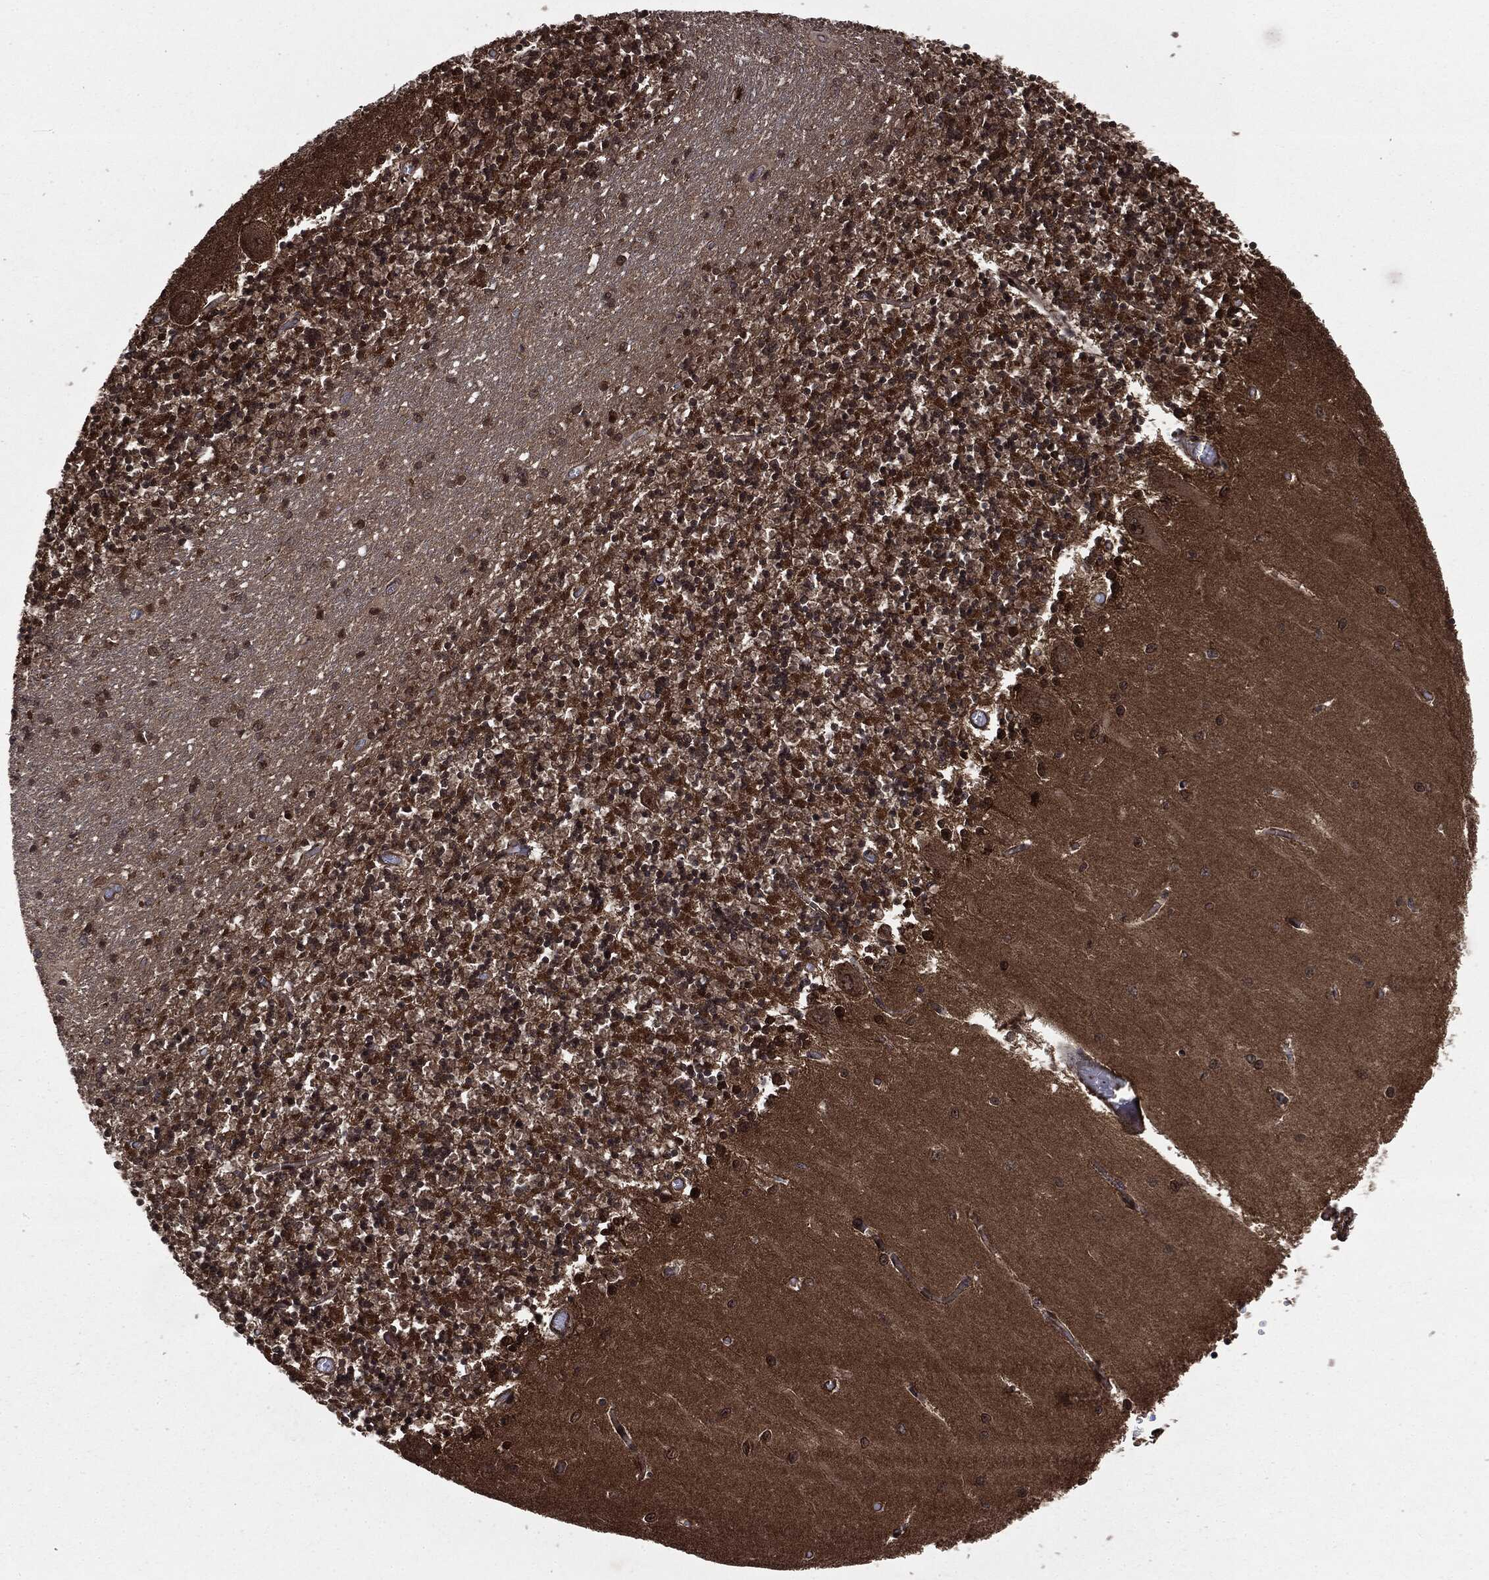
{"staining": {"intensity": "negative", "quantity": "none", "location": "none"}, "tissue": "cerebellum", "cell_type": "Cells in granular layer", "image_type": "normal", "snomed": [{"axis": "morphology", "description": "Normal tissue, NOS"}, {"axis": "topography", "description": "Cerebellum"}], "caption": "DAB immunohistochemical staining of benign human cerebellum exhibits no significant expression in cells in granular layer.", "gene": "CARD6", "patient": {"sex": "female", "age": 64}}